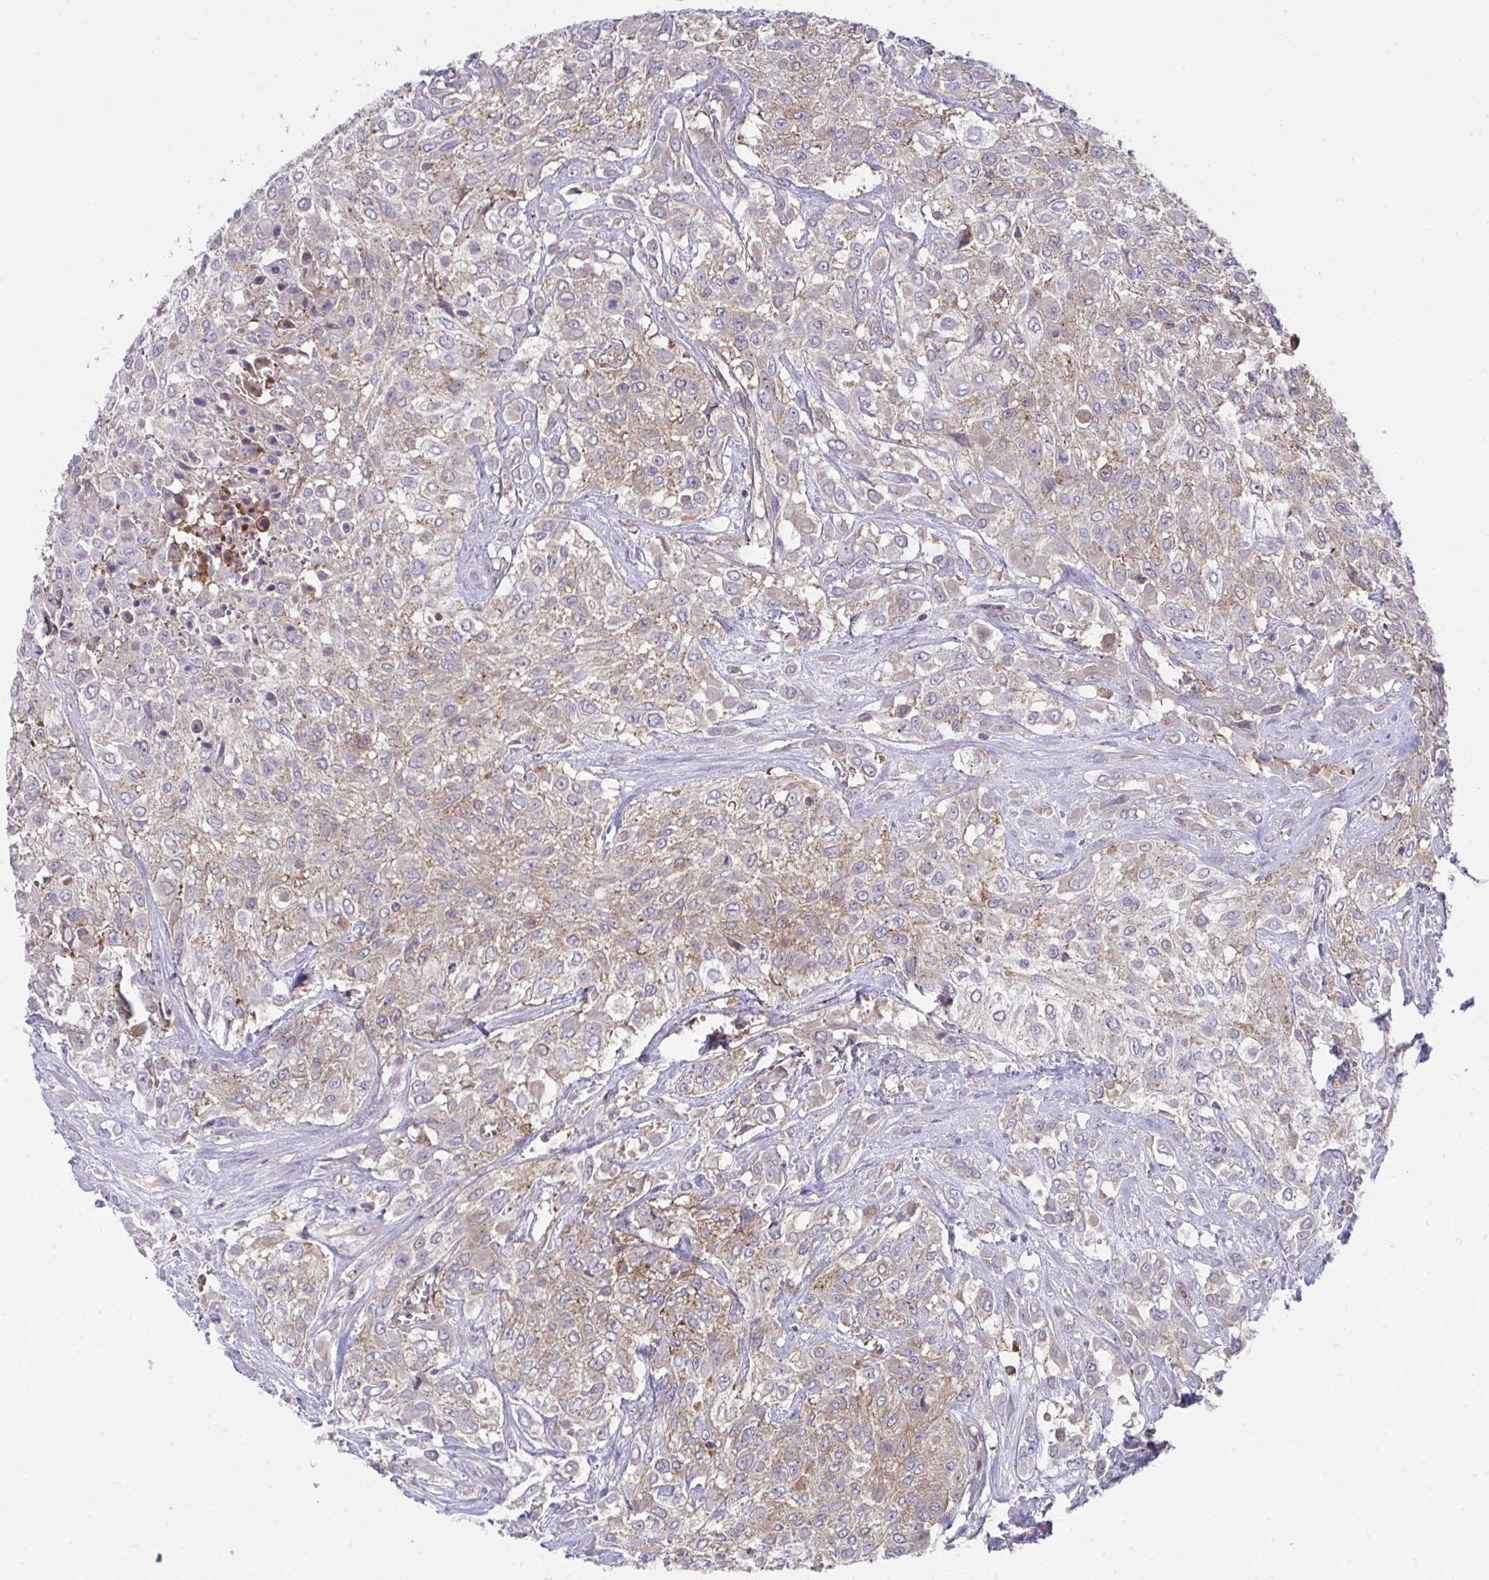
{"staining": {"intensity": "weak", "quantity": "25%-75%", "location": "cytoplasmic/membranous"}, "tissue": "urothelial cancer", "cell_type": "Tumor cells", "image_type": "cancer", "snomed": [{"axis": "morphology", "description": "Urothelial carcinoma, High grade"}, {"axis": "topography", "description": "Urinary bladder"}], "caption": "High-grade urothelial carcinoma stained with DAB (3,3'-diaminobenzidine) immunohistochemistry reveals low levels of weak cytoplasmic/membranous positivity in approximately 25%-75% of tumor cells.", "gene": "ALDH16A1", "patient": {"sex": "male", "age": 57}}